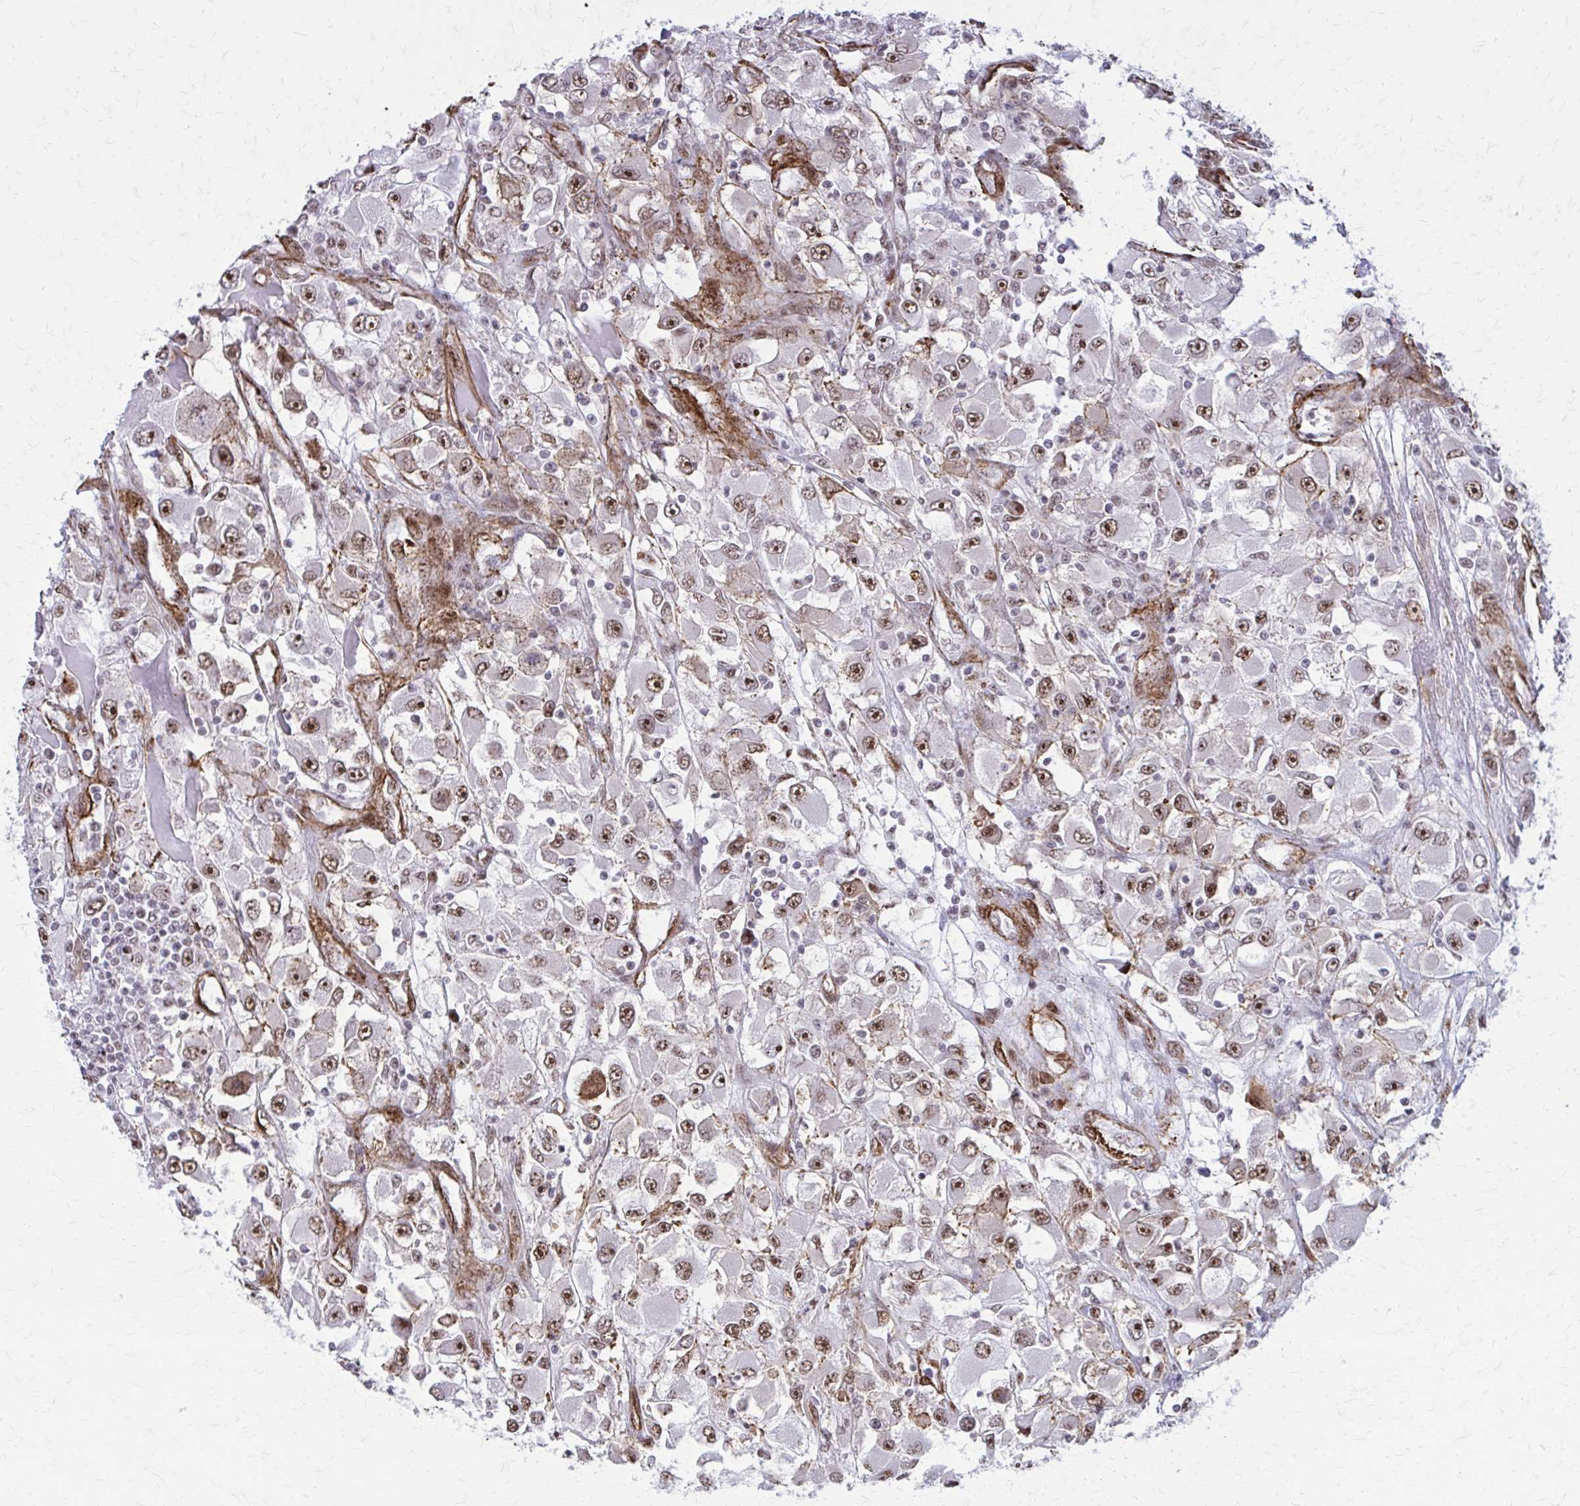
{"staining": {"intensity": "moderate", "quantity": ">75%", "location": "nuclear"}, "tissue": "renal cancer", "cell_type": "Tumor cells", "image_type": "cancer", "snomed": [{"axis": "morphology", "description": "Adenocarcinoma, NOS"}, {"axis": "topography", "description": "Kidney"}], "caption": "Immunohistochemical staining of human renal adenocarcinoma displays moderate nuclear protein staining in approximately >75% of tumor cells.", "gene": "NRBF2", "patient": {"sex": "female", "age": 52}}